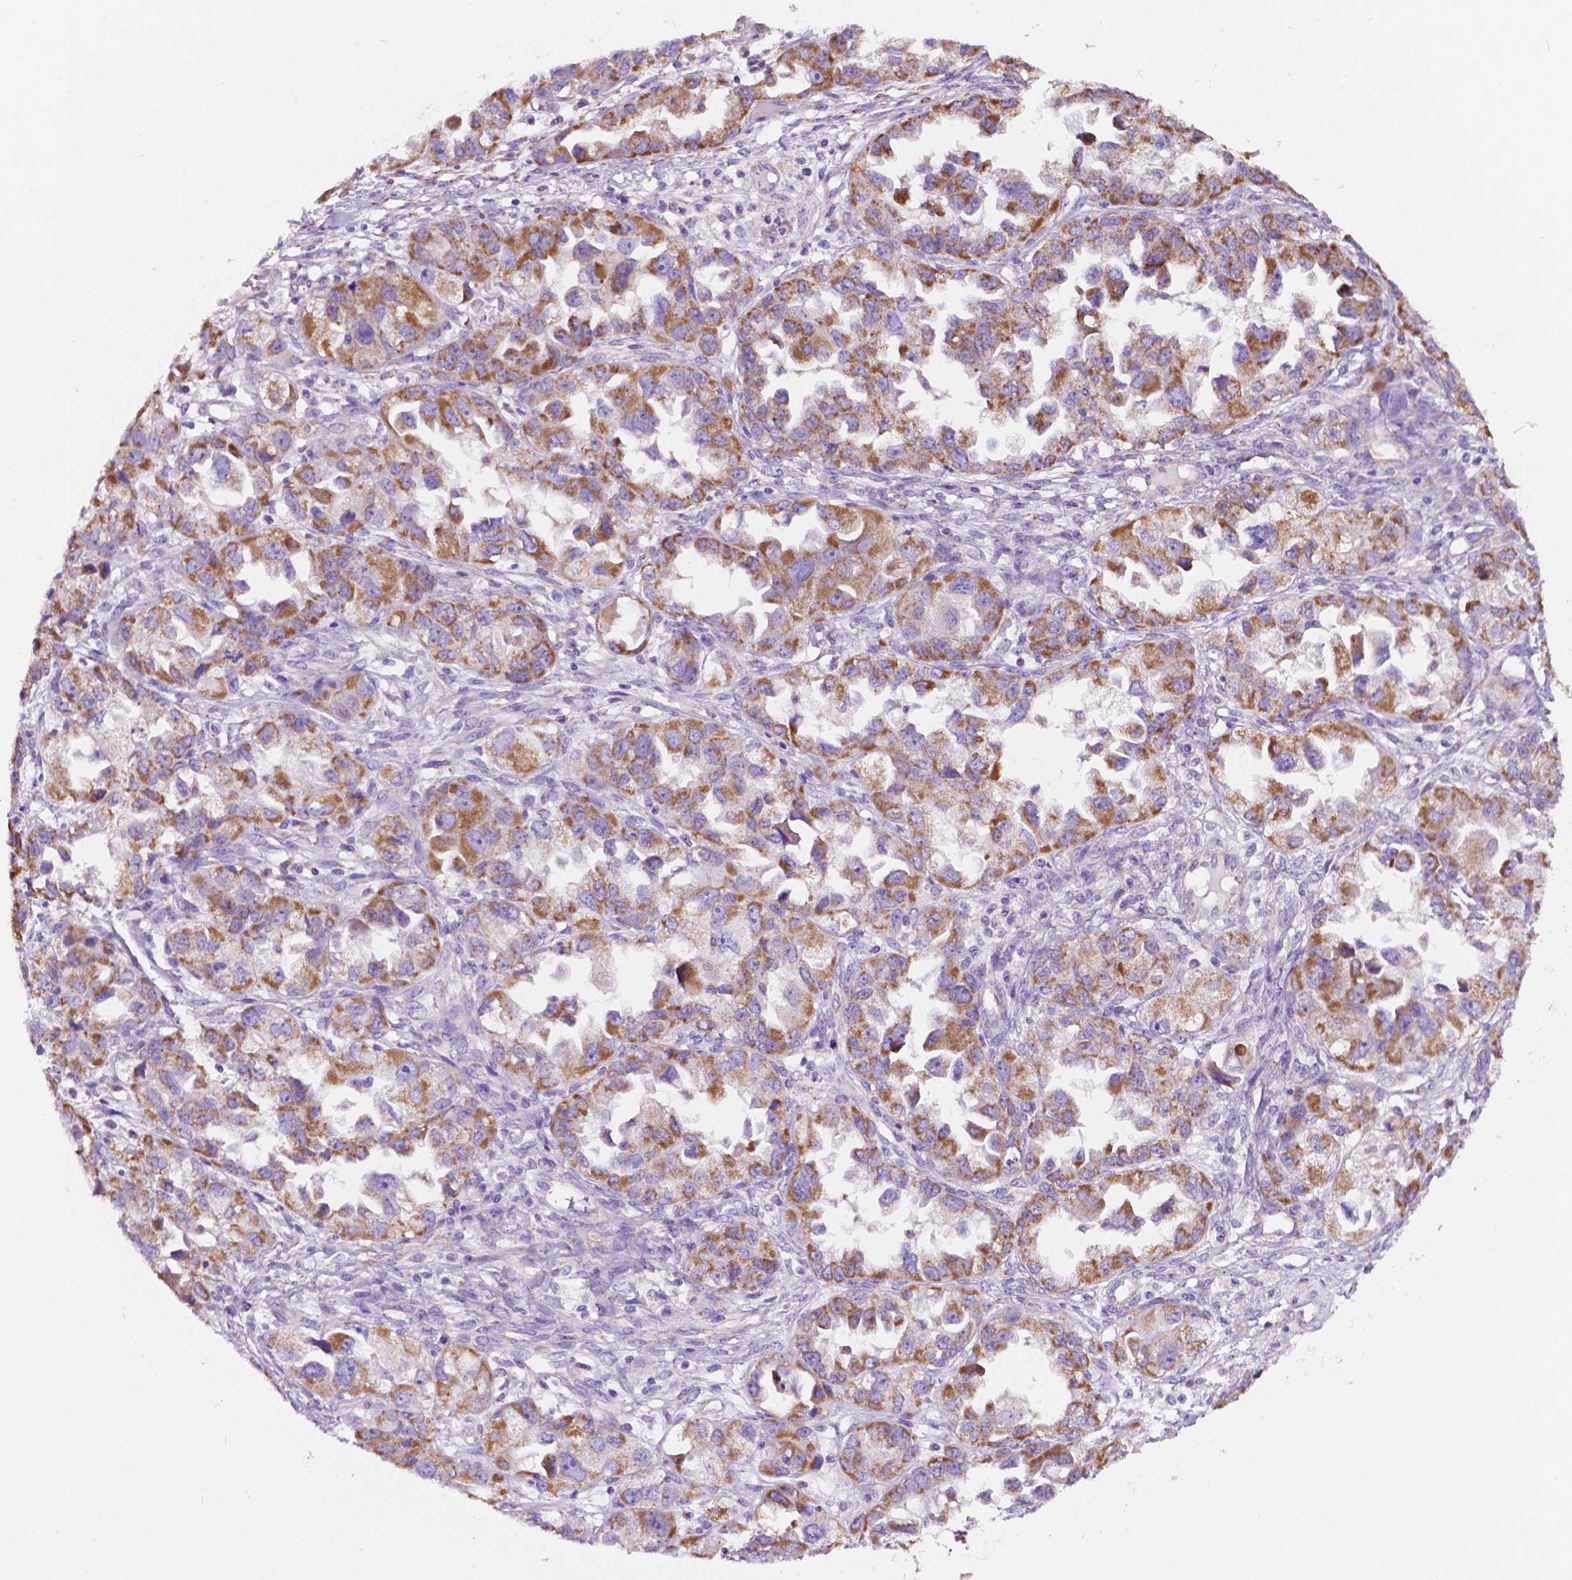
{"staining": {"intensity": "moderate", "quantity": "25%-75%", "location": "cytoplasmic/membranous"}, "tissue": "ovarian cancer", "cell_type": "Tumor cells", "image_type": "cancer", "snomed": [{"axis": "morphology", "description": "Cystadenocarcinoma, serous, NOS"}, {"axis": "topography", "description": "Ovary"}], "caption": "Serous cystadenocarcinoma (ovarian) tissue exhibits moderate cytoplasmic/membranous staining in about 25%-75% of tumor cells", "gene": "TRPV5", "patient": {"sex": "female", "age": 84}}